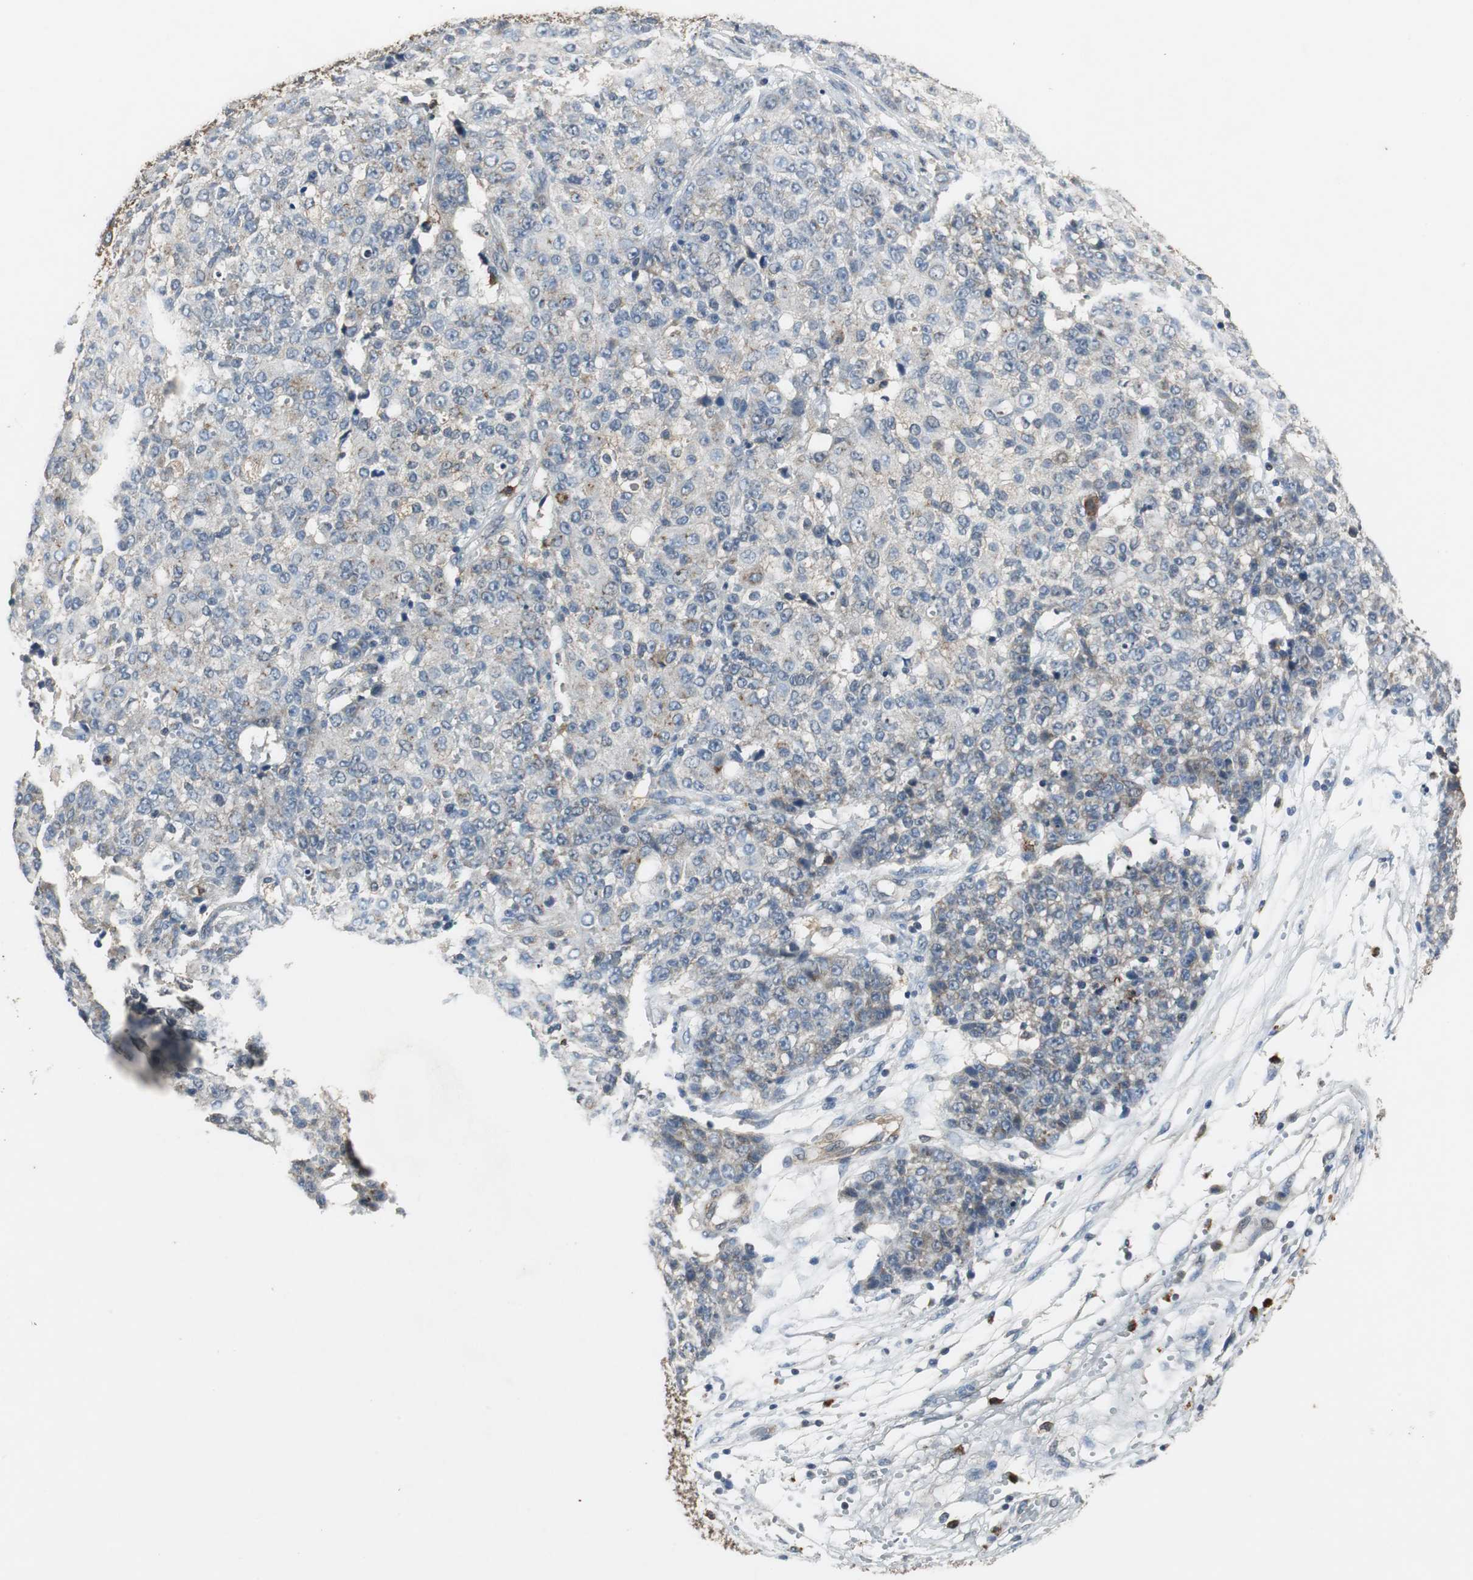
{"staining": {"intensity": "weak", "quantity": "25%-75%", "location": "cytoplasmic/membranous"}, "tissue": "ovarian cancer", "cell_type": "Tumor cells", "image_type": "cancer", "snomed": [{"axis": "morphology", "description": "Carcinoma, endometroid"}, {"axis": "topography", "description": "Ovary"}], "caption": "Endometroid carcinoma (ovarian) stained with immunohistochemistry (IHC) reveals weak cytoplasmic/membranous staining in approximately 25%-75% of tumor cells. Using DAB (3,3'-diaminobenzidine) (brown) and hematoxylin (blue) stains, captured at high magnification using brightfield microscopy.", "gene": "JTB", "patient": {"sex": "female", "age": 42}}